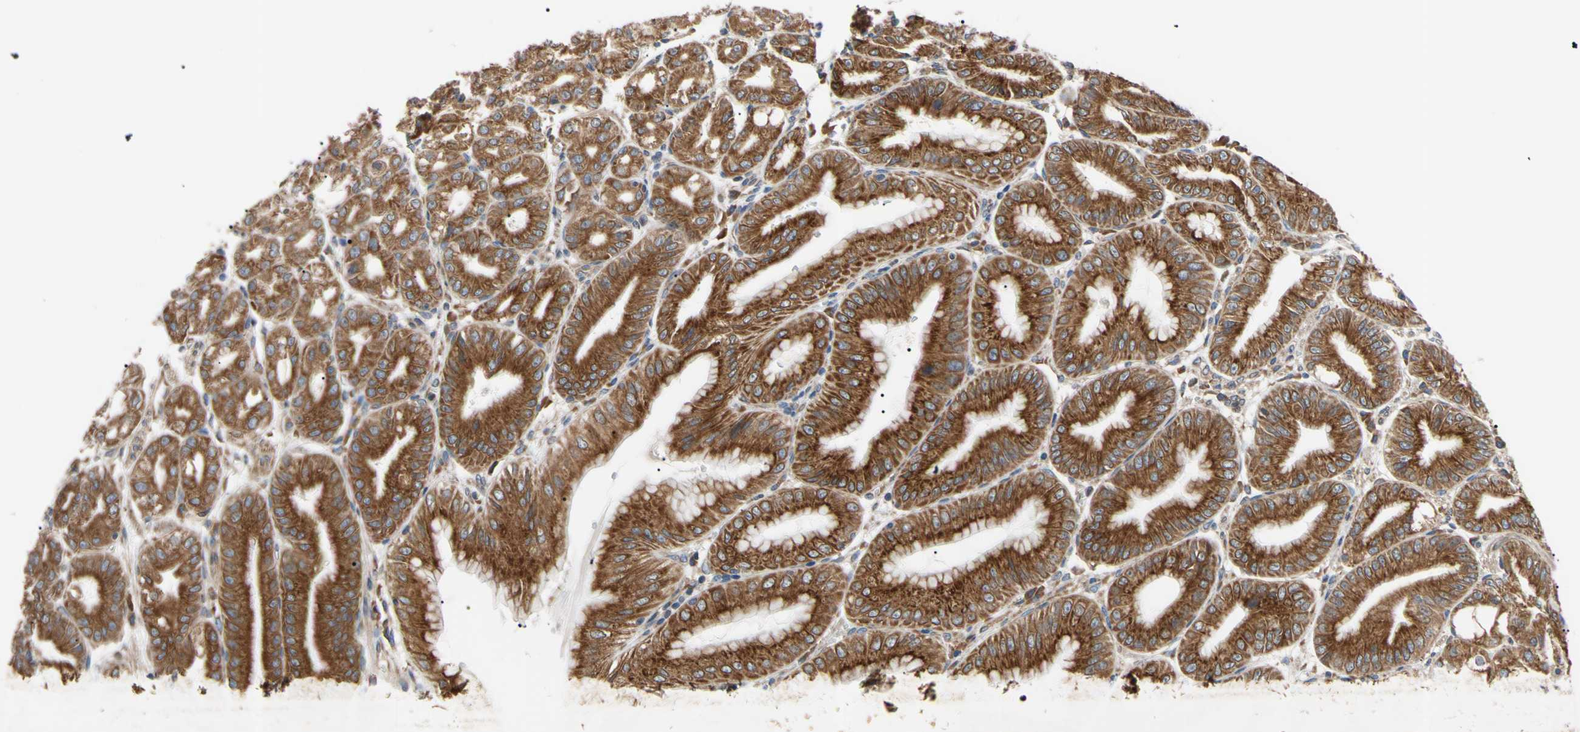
{"staining": {"intensity": "strong", "quantity": ">75%", "location": "cytoplasmic/membranous"}, "tissue": "stomach", "cell_type": "Glandular cells", "image_type": "normal", "snomed": [{"axis": "morphology", "description": "Normal tissue, NOS"}, {"axis": "topography", "description": "Stomach, lower"}], "caption": "DAB (3,3'-diaminobenzidine) immunohistochemical staining of unremarkable stomach reveals strong cytoplasmic/membranous protein expression in about >75% of glandular cells. The protein of interest is shown in brown color, while the nuclei are stained blue.", "gene": "VAPA", "patient": {"sex": "male", "age": 71}}